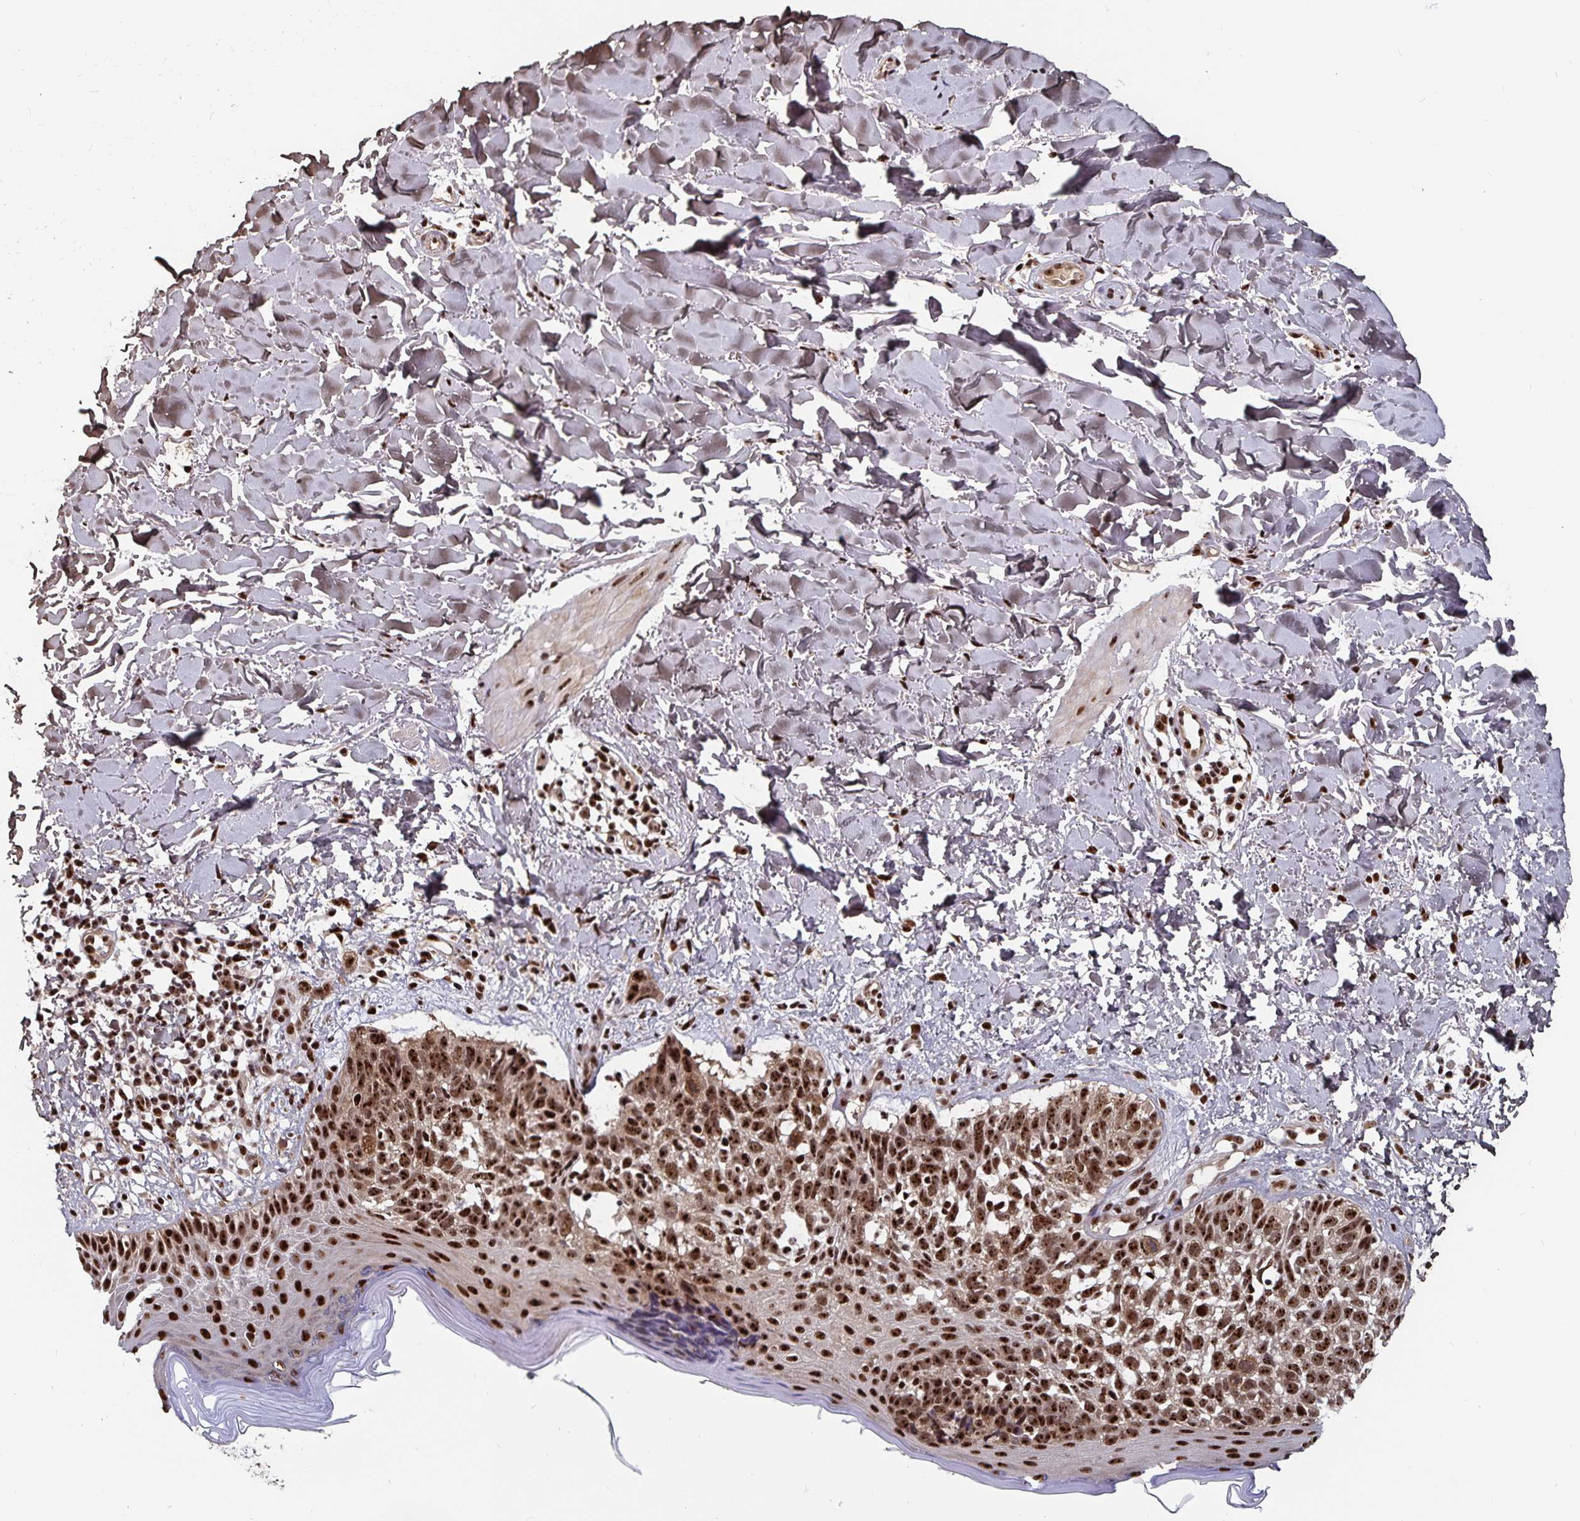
{"staining": {"intensity": "strong", "quantity": ">75%", "location": "nuclear"}, "tissue": "skin cancer", "cell_type": "Tumor cells", "image_type": "cancer", "snomed": [{"axis": "morphology", "description": "Basal cell carcinoma"}, {"axis": "topography", "description": "Skin"}], "caption": "Immunohistochemistry of human skin basal cell carcinoma displays high levels of strong nuclear positivity in about >75% of tumor cells.", "gene": "LAS1L", "patient": {"sex": "female", "age": 45}}